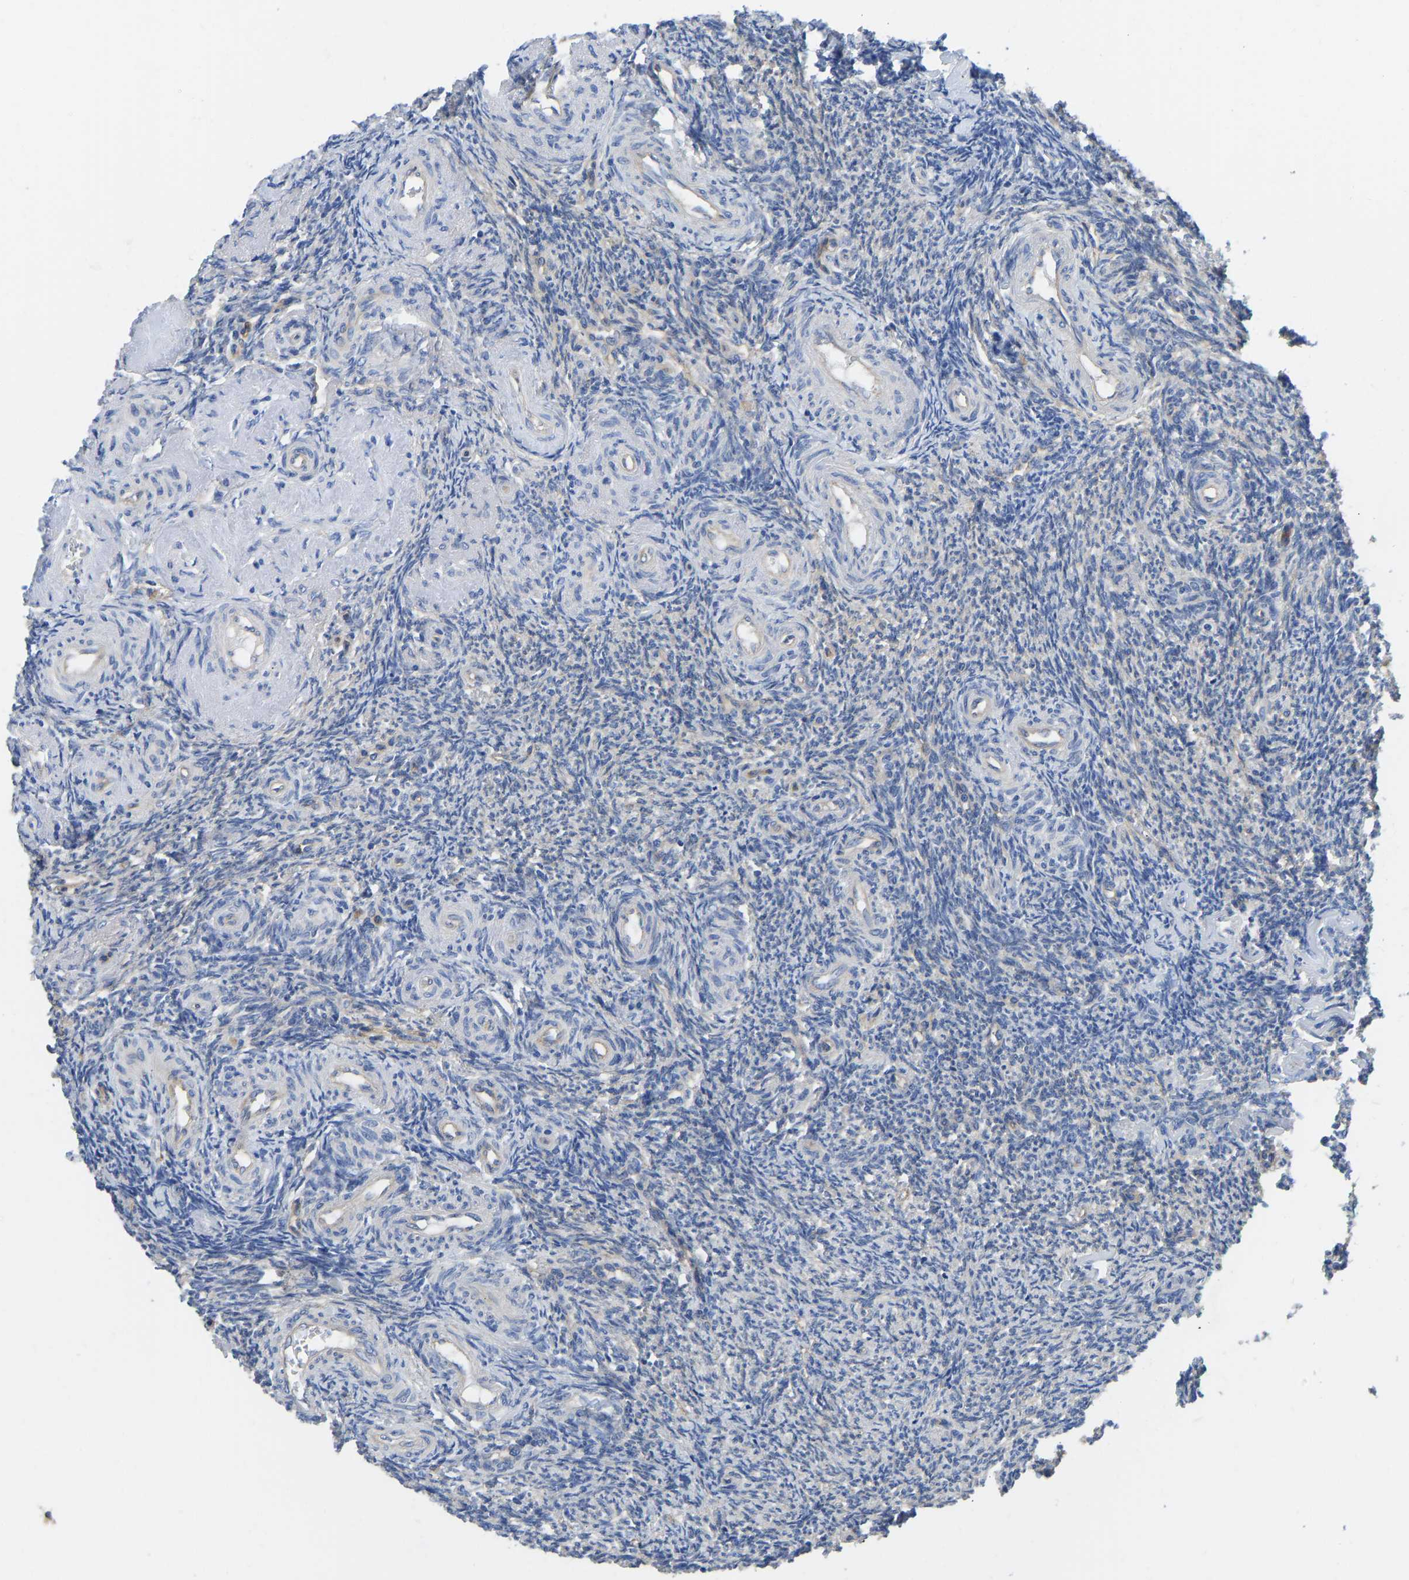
{"staining": {"intensity": "negative", "quantity": "none", "location": "none"}, "tissue": "ovary", "cell_type": "Follicle cells", "image_type": "normal", "snomed": [{"axis": "morphology", "description": "Normal tissue, NOS"}, {"axis": "topography", "description": "Ovary"}], "caption": "The immunohistochemistry image has no significant expression in follicle cells of ovary. (Brightfield microscopy of DAB (3,3'-diaminobenzidine) immunohistochemistry at high magnification).", "gene": "CHAD", "patient": {"sex": "female", "age": 41}}